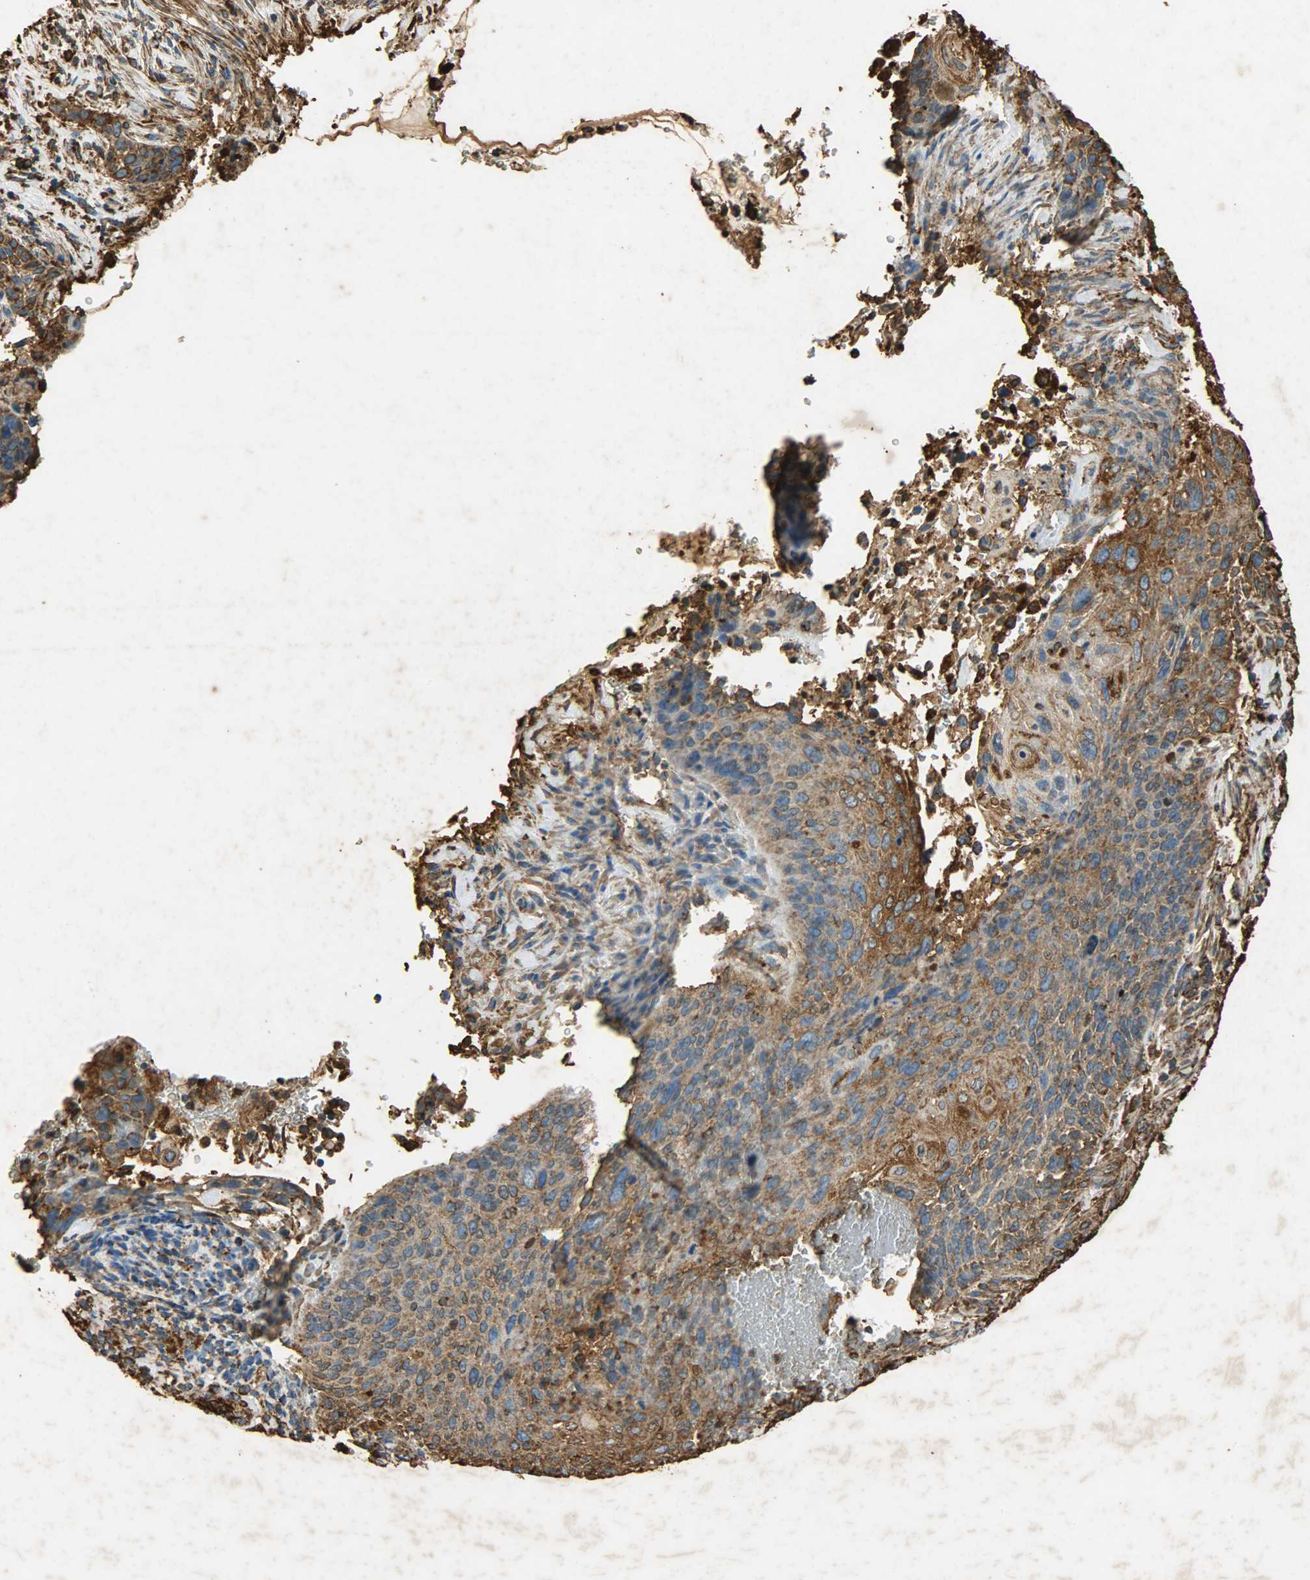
{"staining": {"intensity": "strong", "quantity": ">75%", "location": "cytoplasmic/membranous"}, "tissue": "cervical cancer", "cell_type": "Tumor cells", "image_type": "cancer", "snomed": [{"axis": "morphology", "description": "Squamous cell carcinoma, NOS"}, {"axis": "topography", "description": "Cervix"}], "caption": "Immunohistochemistry staining of cervical cancer, which reveals high levels of strong cytoplasmic/membranous staining in approximately >75% of tumor cells indicating strong cytoplasmic/membranous protein staining. The staining was performed using DAB (3,3'-diaminobenzidine) (brown) for protein detection and nuclei were counterstained in hematoxylin (blue).", "gene": "HSP90B1", "patient": {"sex": "female", "age": 33}}